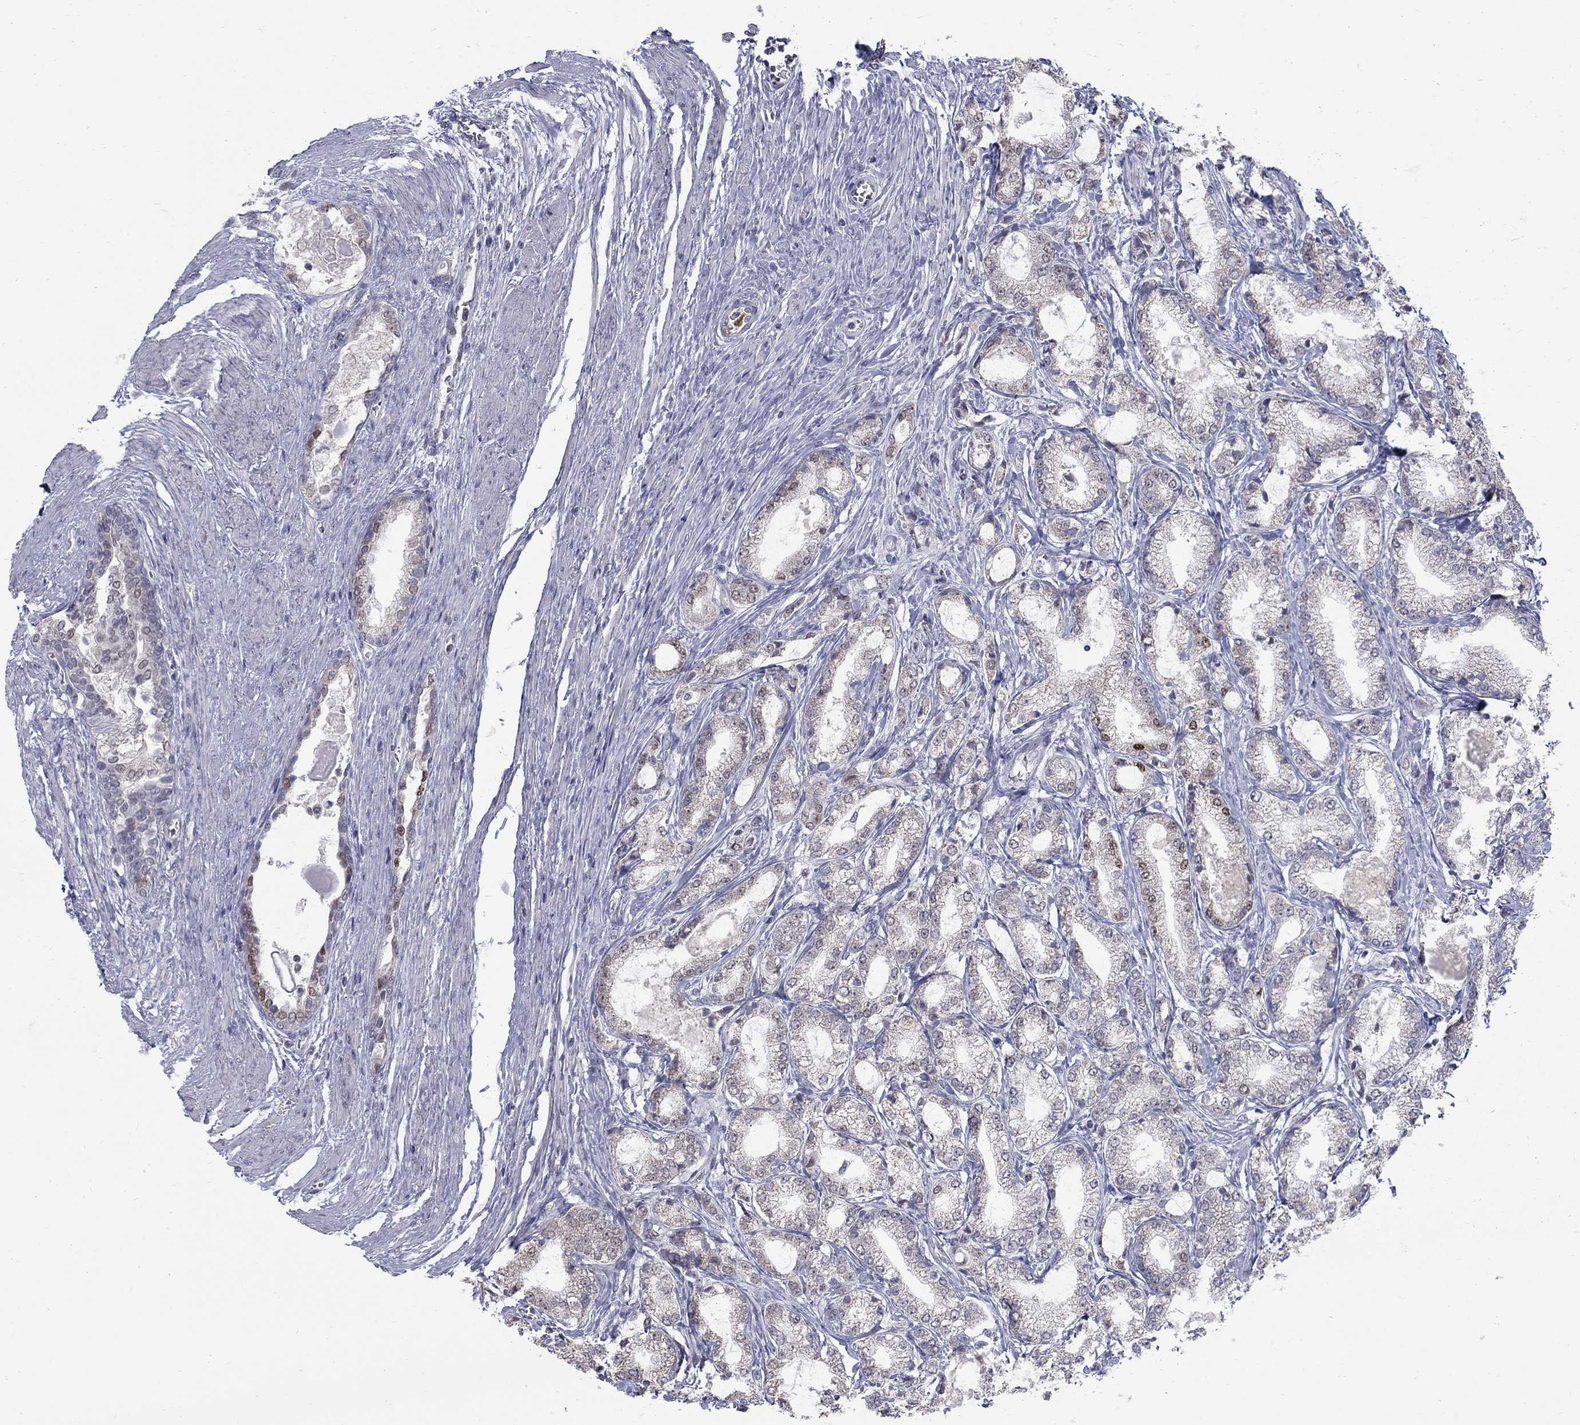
{"staining": {"intensity": "strong", "quantity": "<25%", "location": "nuclear"}, "tissue": "prostate cancer", "cell_type": "Tumor cells", "image_type": "cancer", "snomed": [{"axis": "morphology", "description": "Adenocarcinoma, NOS"}, {"axis": "topography", "description": "Prostate and seminal vesicle, NOS"}, {"axis": "topography", "description": "Prostate"}], "caption": "Protein expression analysis of prostate cancer (adenocarcinoma) shows strong nuclear expression in about <25% of tumor cells.", "gene": "GCFC2", "patient": {"sex": "male", "age": 62}}